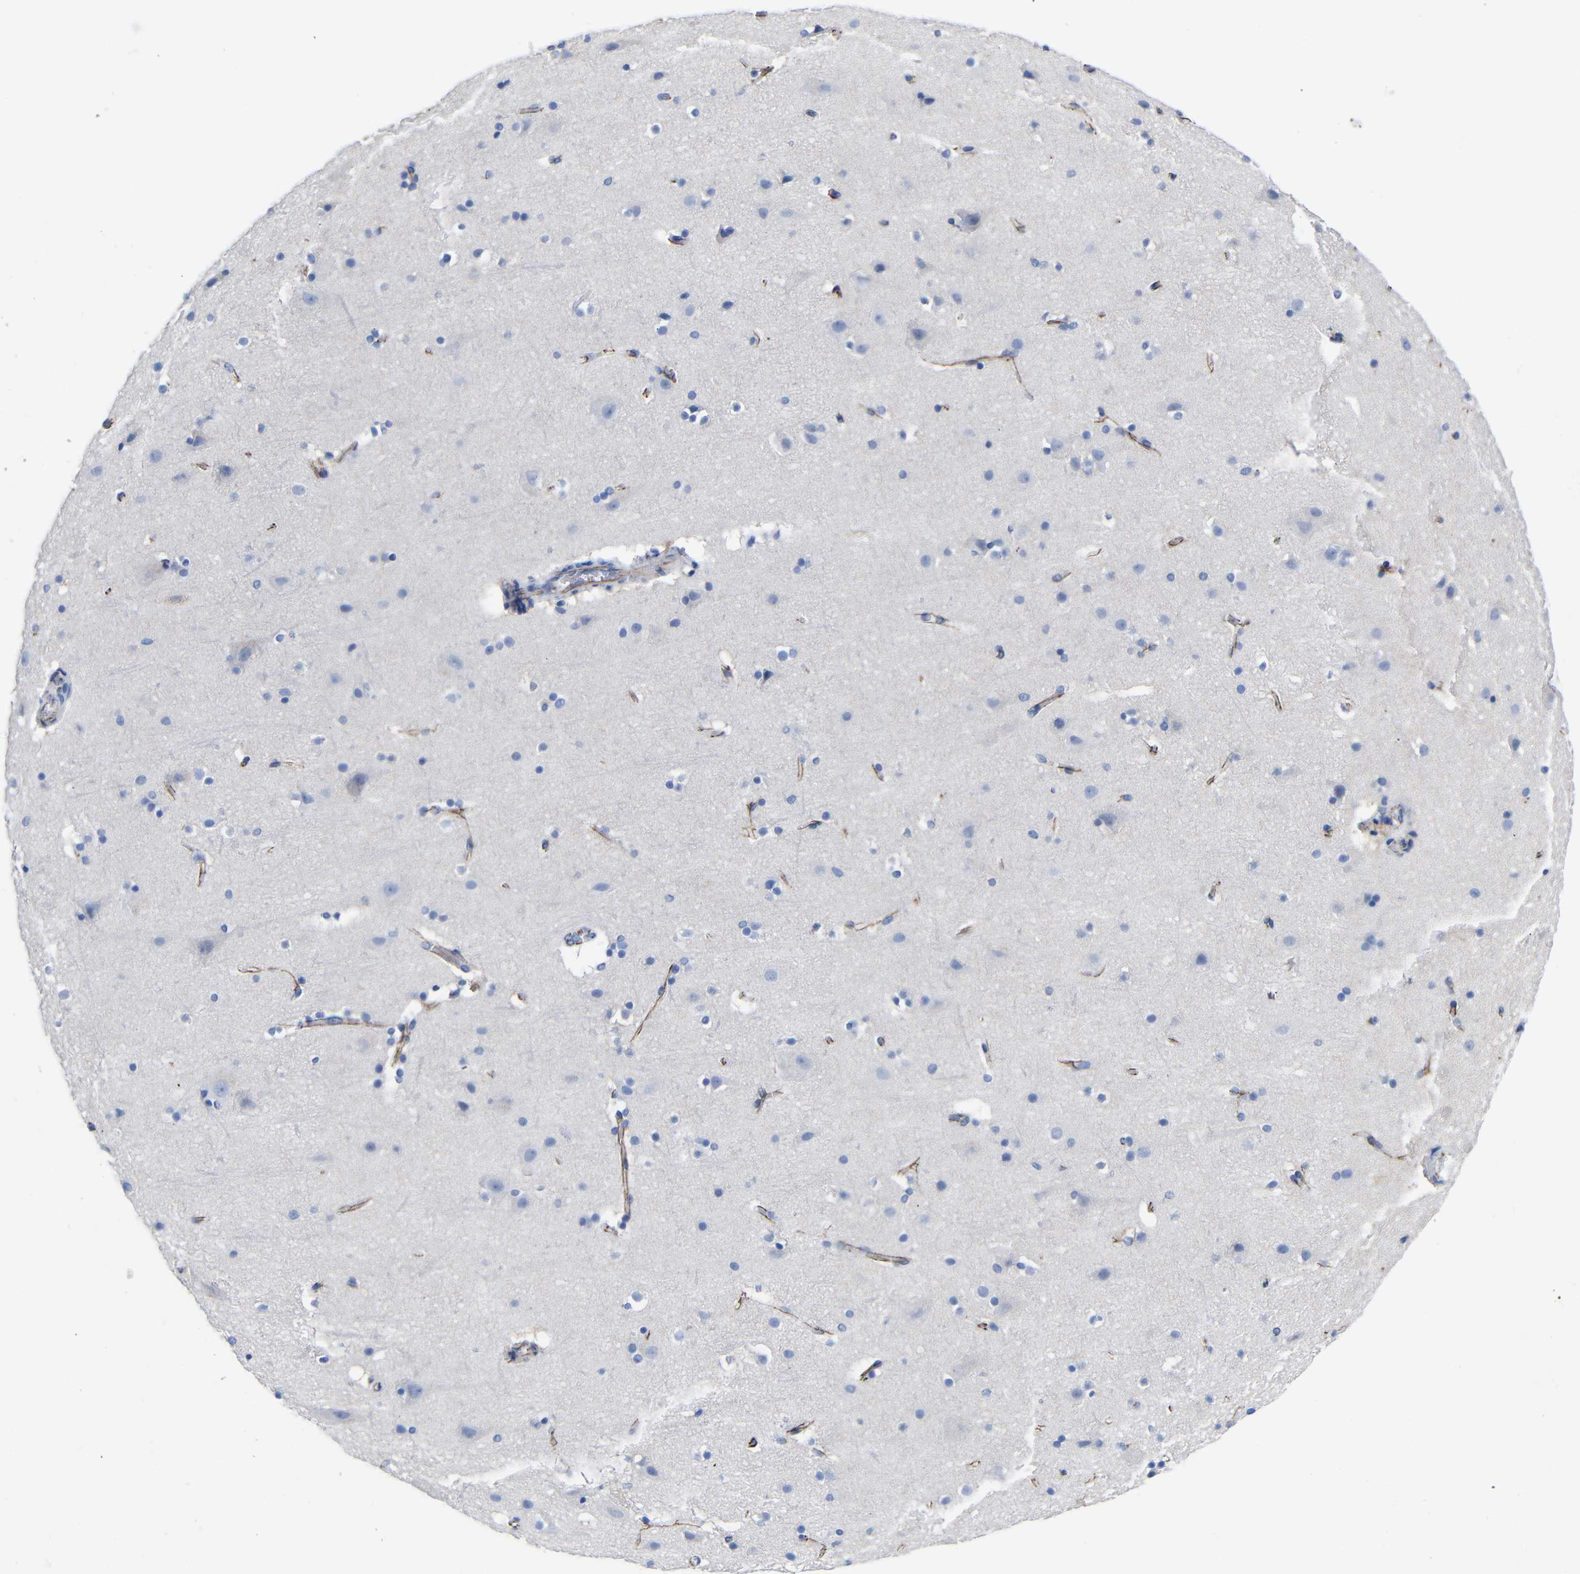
{"staining": {"intensity": "moderate", "quantity": "25%-75%", "location": "cytoplasmic/membranous"}, "tissue": "cerebral cortex", "cell_type": "Endothelial cells", "image_type": "normal", "snomed": [{"axis": "morphology", "description": "Normal tissue, NOS"}, {"axis": "topography", "description": "Cerebral cortex"}], "caption": "Endothelial cells reveal moderate cytoplasmic/membranous positivity in about 25%-75% of cells in unremarkable cerebral cortex. Nuclei are stained in blue.", "gene": "CGNL1", "patient": {"sex": "male", "age": 45}}